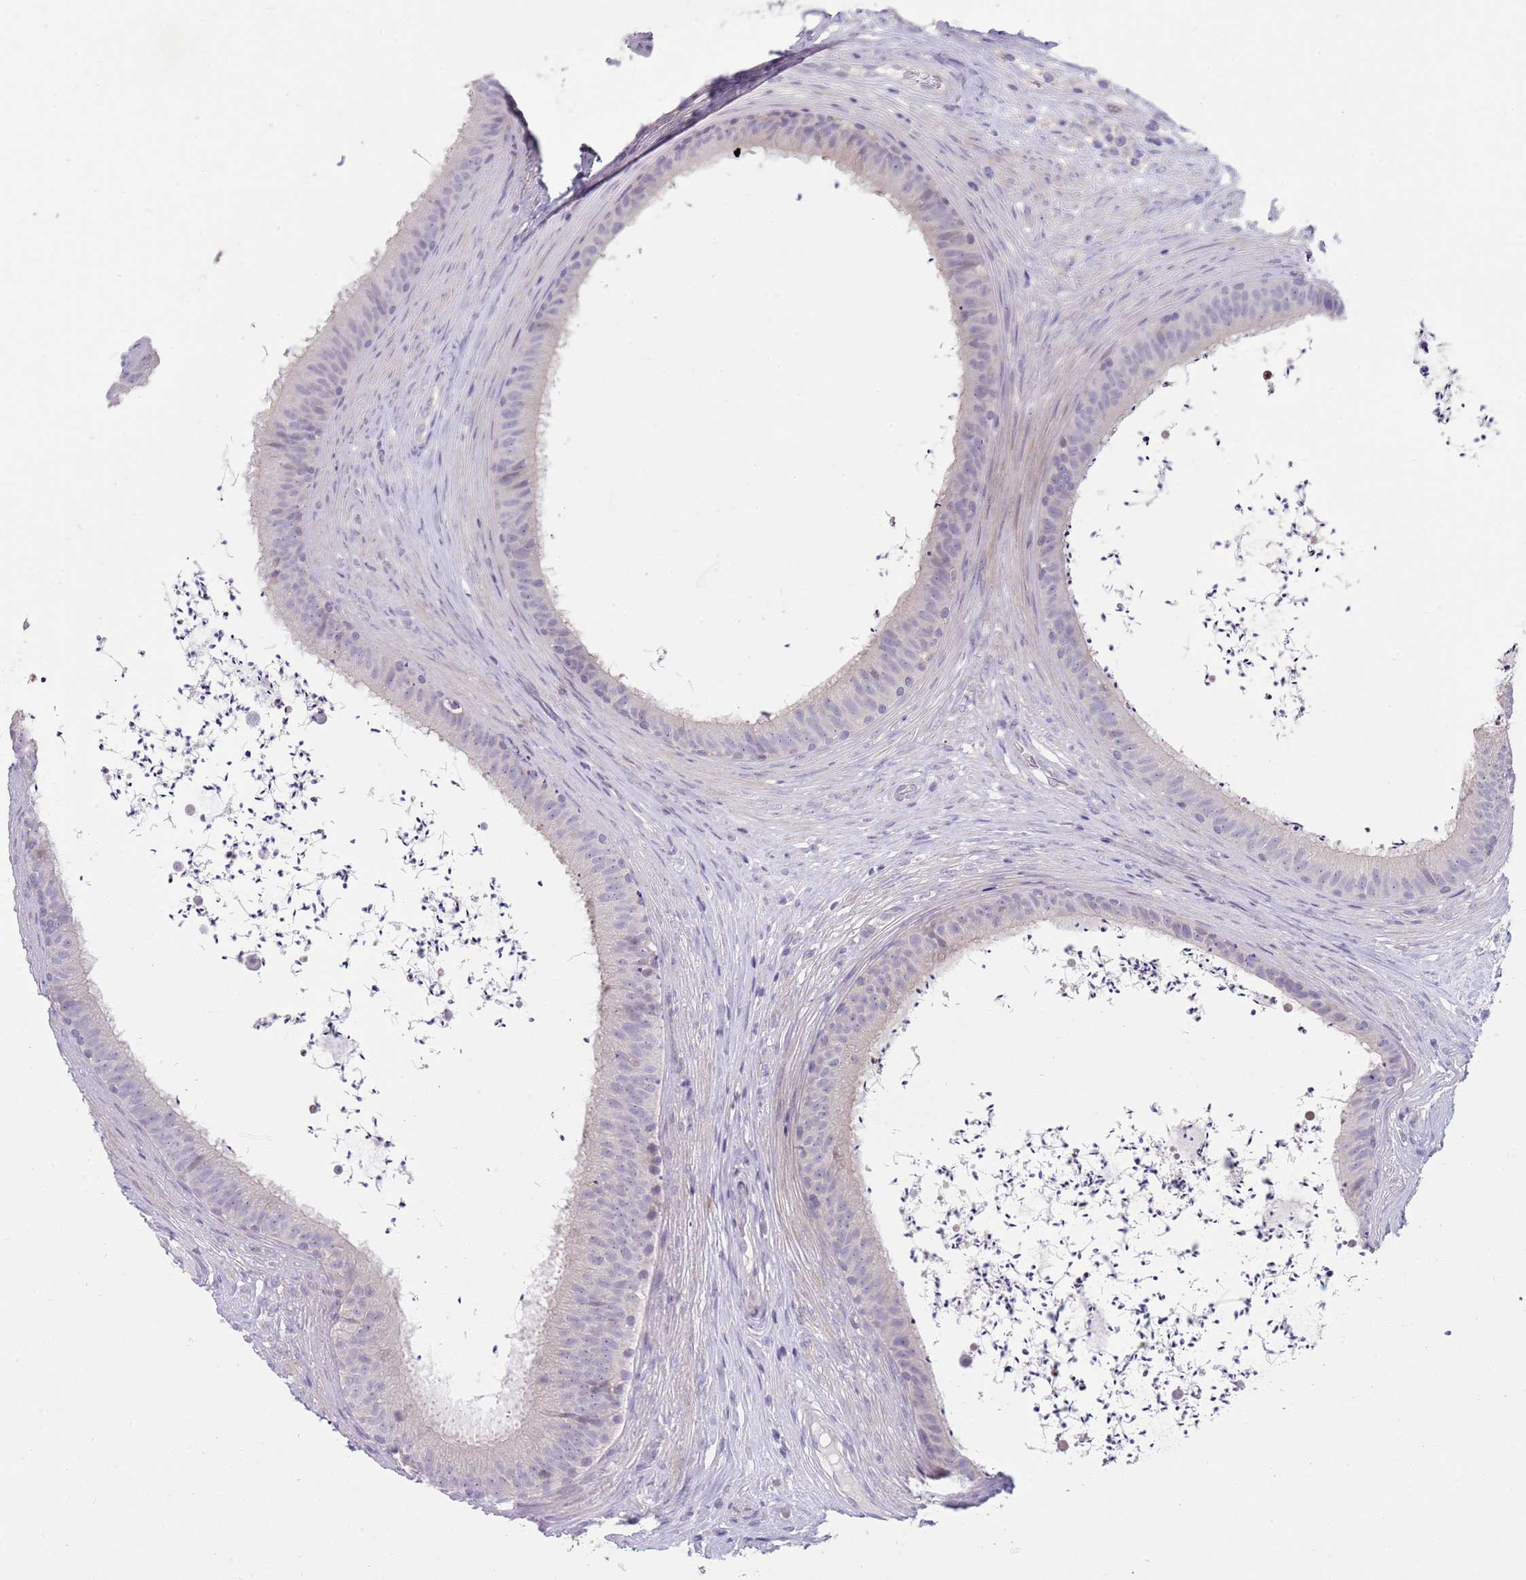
{"staining": {"intensity": "weak", "quantity": "<25%", "location": "cytoplasmic/membranous"}, "tissue": "epididymis", "cell_type": "Glandular cells", "image_type": "normal", "snomed": [{"axis": "morphology", "description": "Normal tissue, NOS"}, {"axis": "topography", "description": "Testis"}, {"axis": "topography", "description": "Epididymis"}], "caption": "An IHC photomicrograph of benign epididymis is shown. There is no staining in glandular cells of epididymis.", "gene": "ZNF14", "patient": {"sex": "male", "age": 41}}